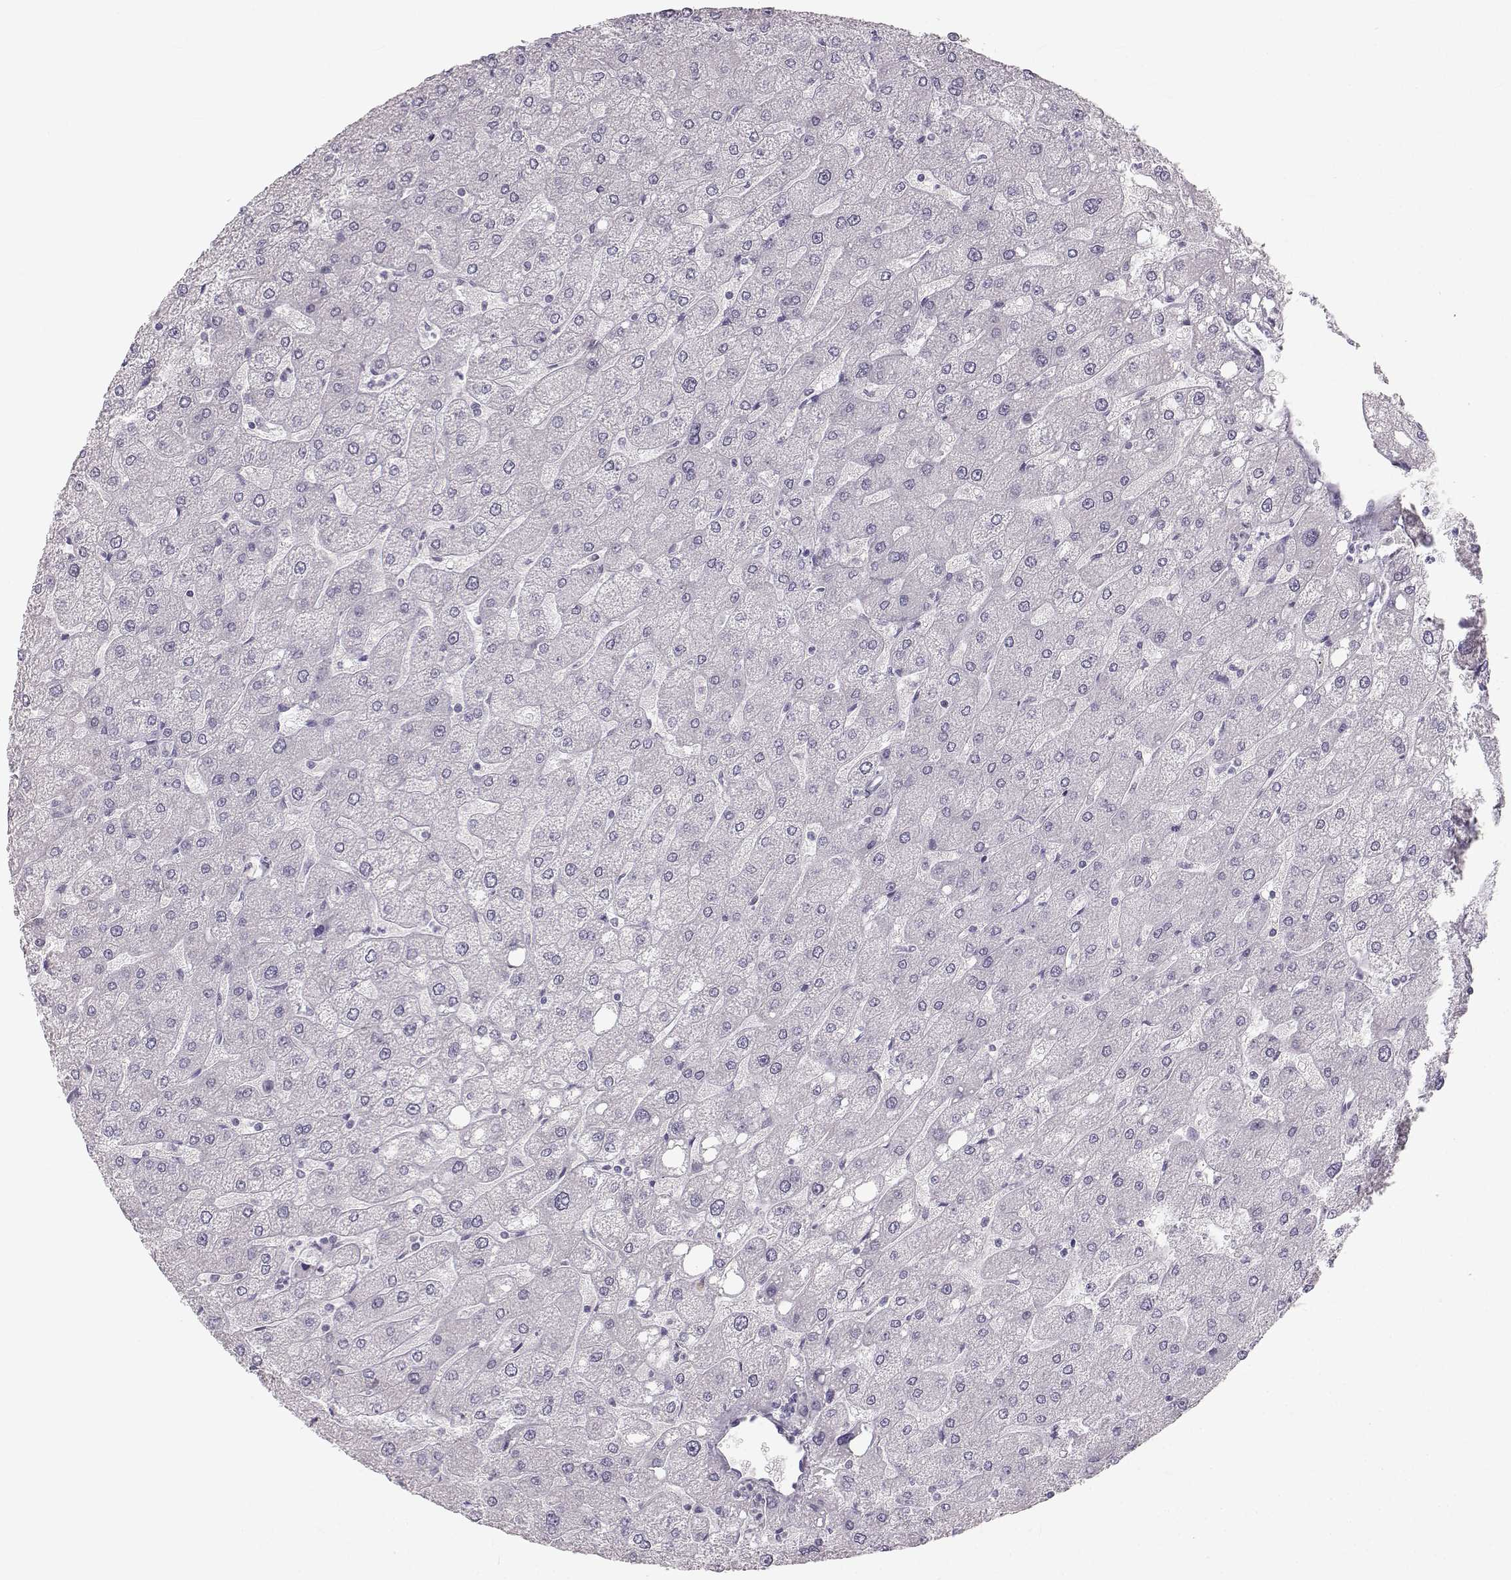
{"staining": {"intensity": "negative", "quantity": "none", "location": "none"}, "tissue": "liver", "cell_type": "Cholangiocytes", "image_type": "normal", "snomed": [{"axis": "morphology", "description": "Normal tissue, NOS"}, {"axis": "topography", "description": "Liver"}], "caption": "Immunohistochemistry (IHC) histopathology image of normal liver stained for a protein (brown), which demonstrates no staining in cholangiocytes. (DAB (3,3'-diaminobenzidine) IHC, high magnification).", "gene": "OIP5", "patient": {"sex": "male", "age": 67}}